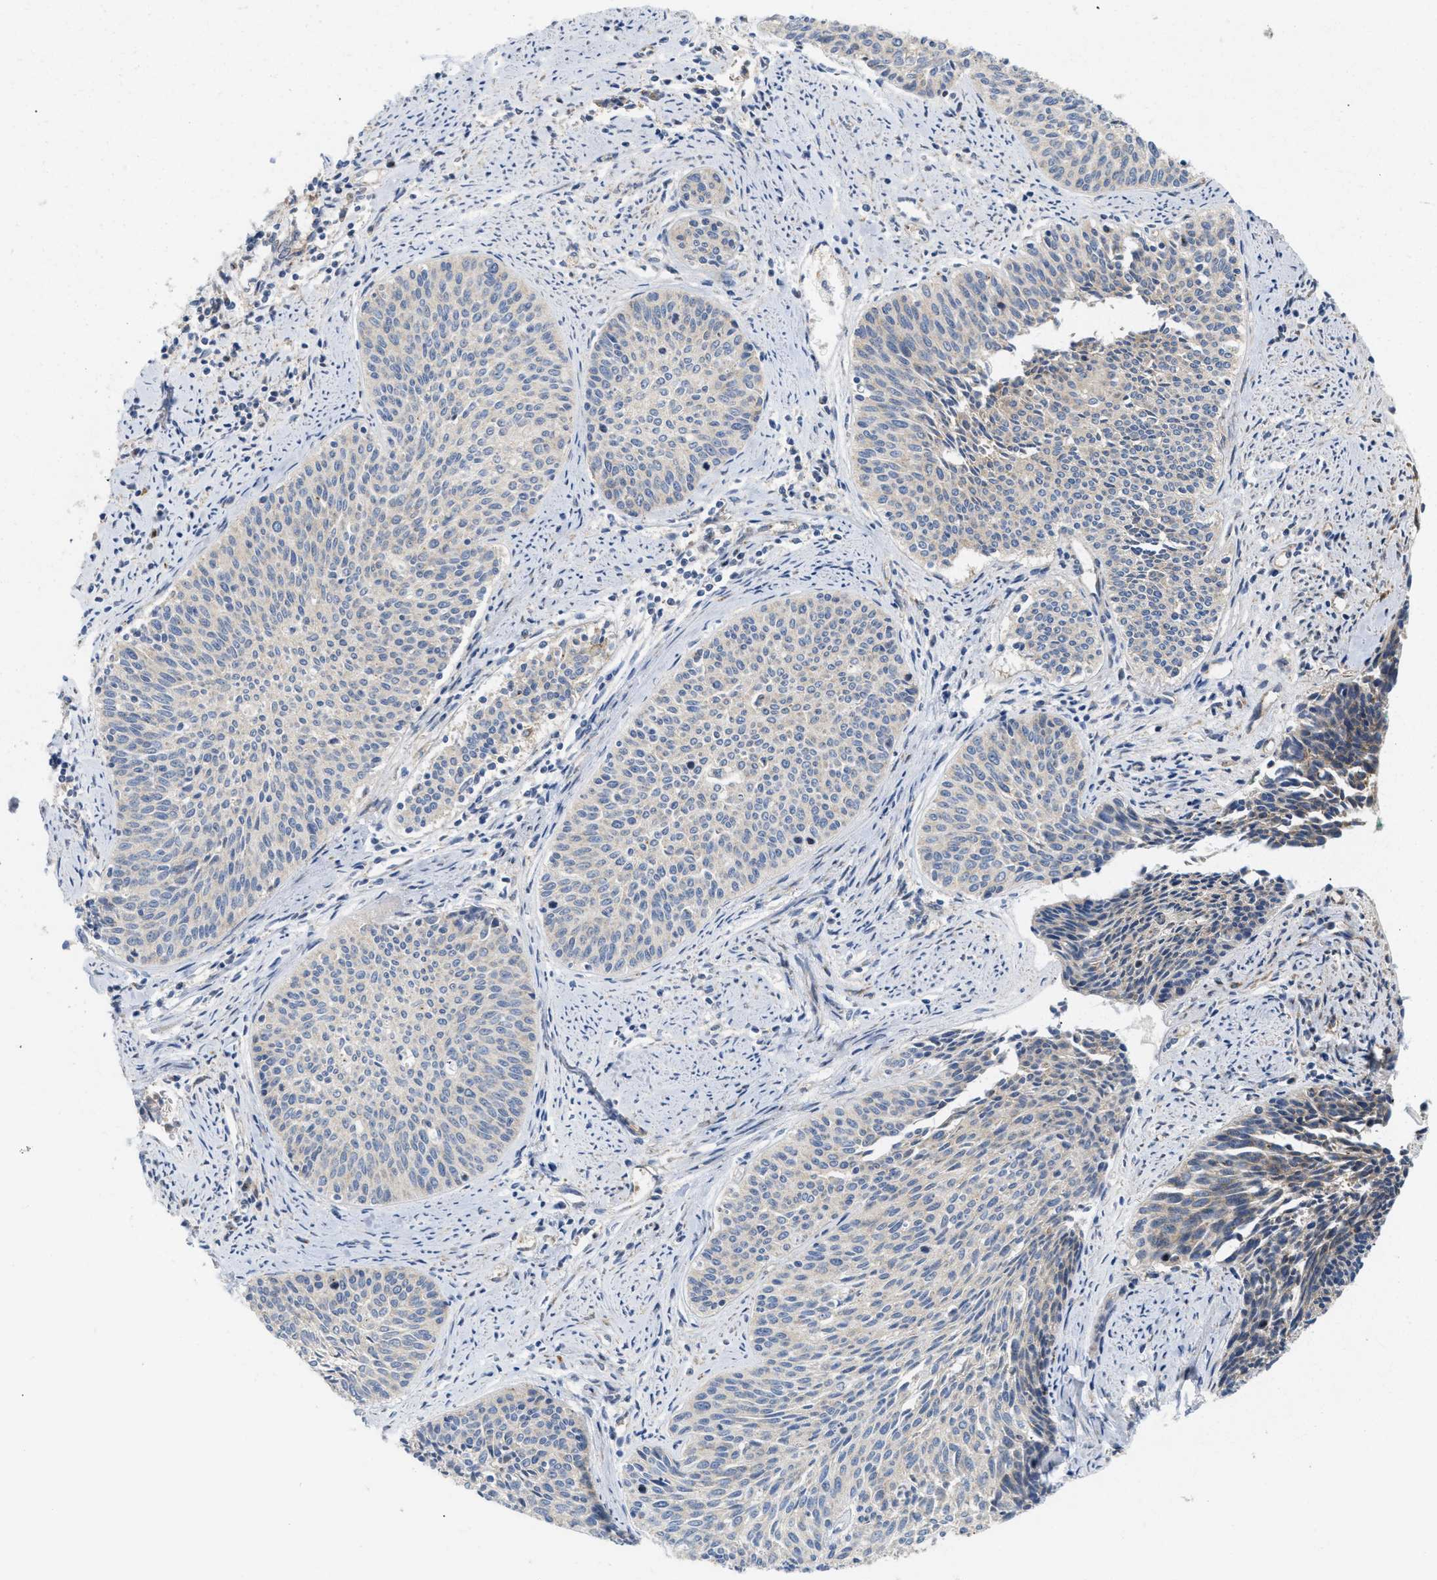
{"staining": {"intensity": "negative", "quantity": "none", "location": "none"}, "tissue": "cervical cancer", "cell_type": "Tumor cells", "image_type": "cancer", "snomed": [{"axis": "morphology", "description": "Squamous cell carcinoma, NOS"}, {"axis": "topography", "description": "Cervix"}], "caption": "High power microscopy image of an immunohistochemistry (IHC) image of cervical cancer, revealing no significant expression in tumor cells.", "gene": "DCTN4", "patient": {"sex": "female", "age": 55}}